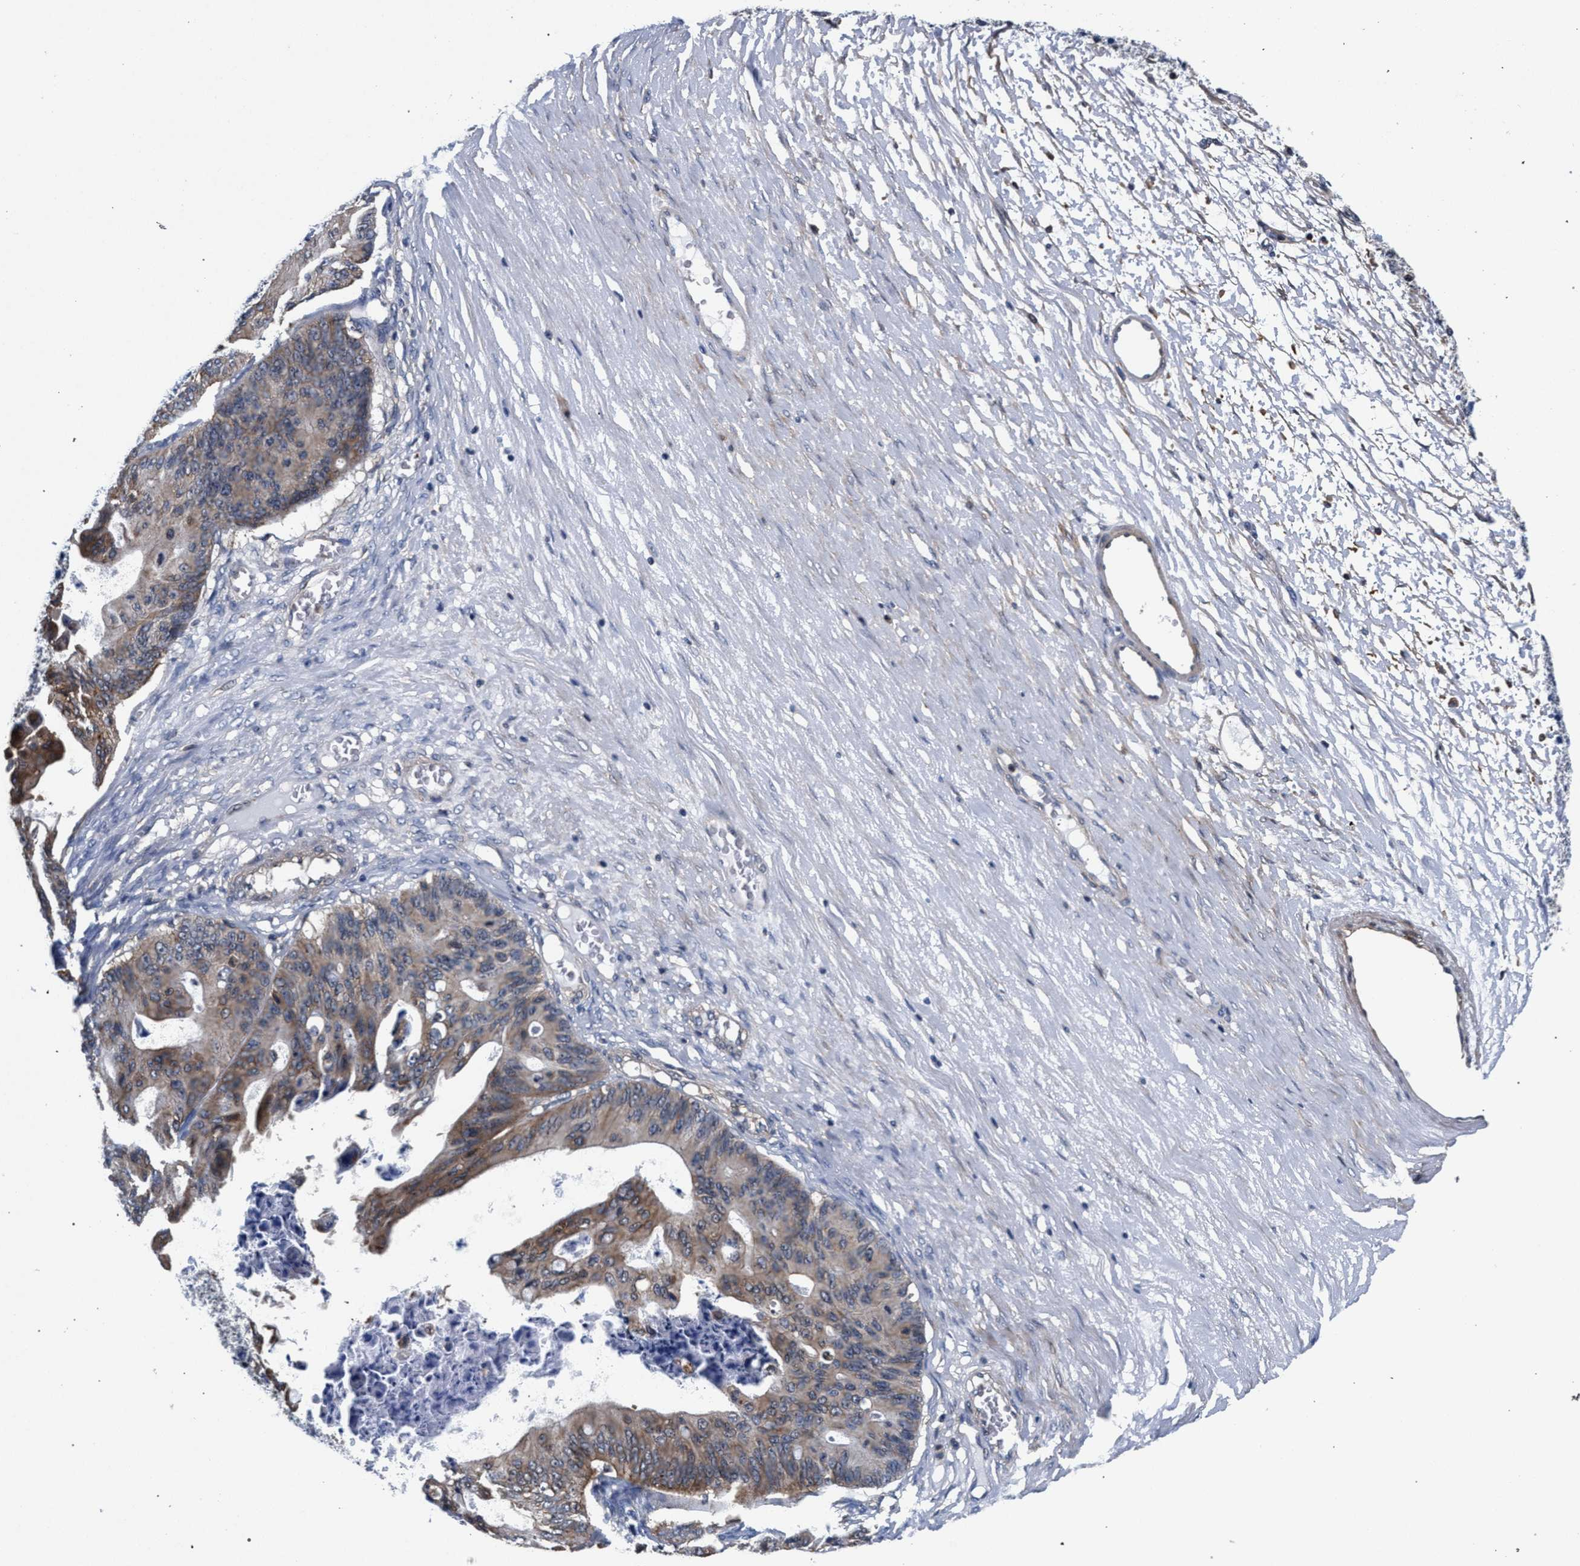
{"staining": {"intensity": "weak", "quantity": ">75%", "location": "cytoplasmic/membranous"}, "tissue": "ovarian cancer", "cell_type": "Tumor cells", "image_type": "cancer", "snomed": [{"axis": "morphology", "description": "Cystadenocarcinoma, mucinous, NOS"}, {"axis": "topography", "description": "Ovary"}], "caption": "High-power microscopy captured an immunohistochemistry (IHC) histopathology image of mucinous cystadenocarcinoma (ovarian), revealing weak cytoplasmic/membranous positivity in approximately >75% of tumor cells. (Brightfield microscopy of DAB IHC at high magnification).", "gene": "LASP1", "patient": {"sex": "female", "age": 37}}